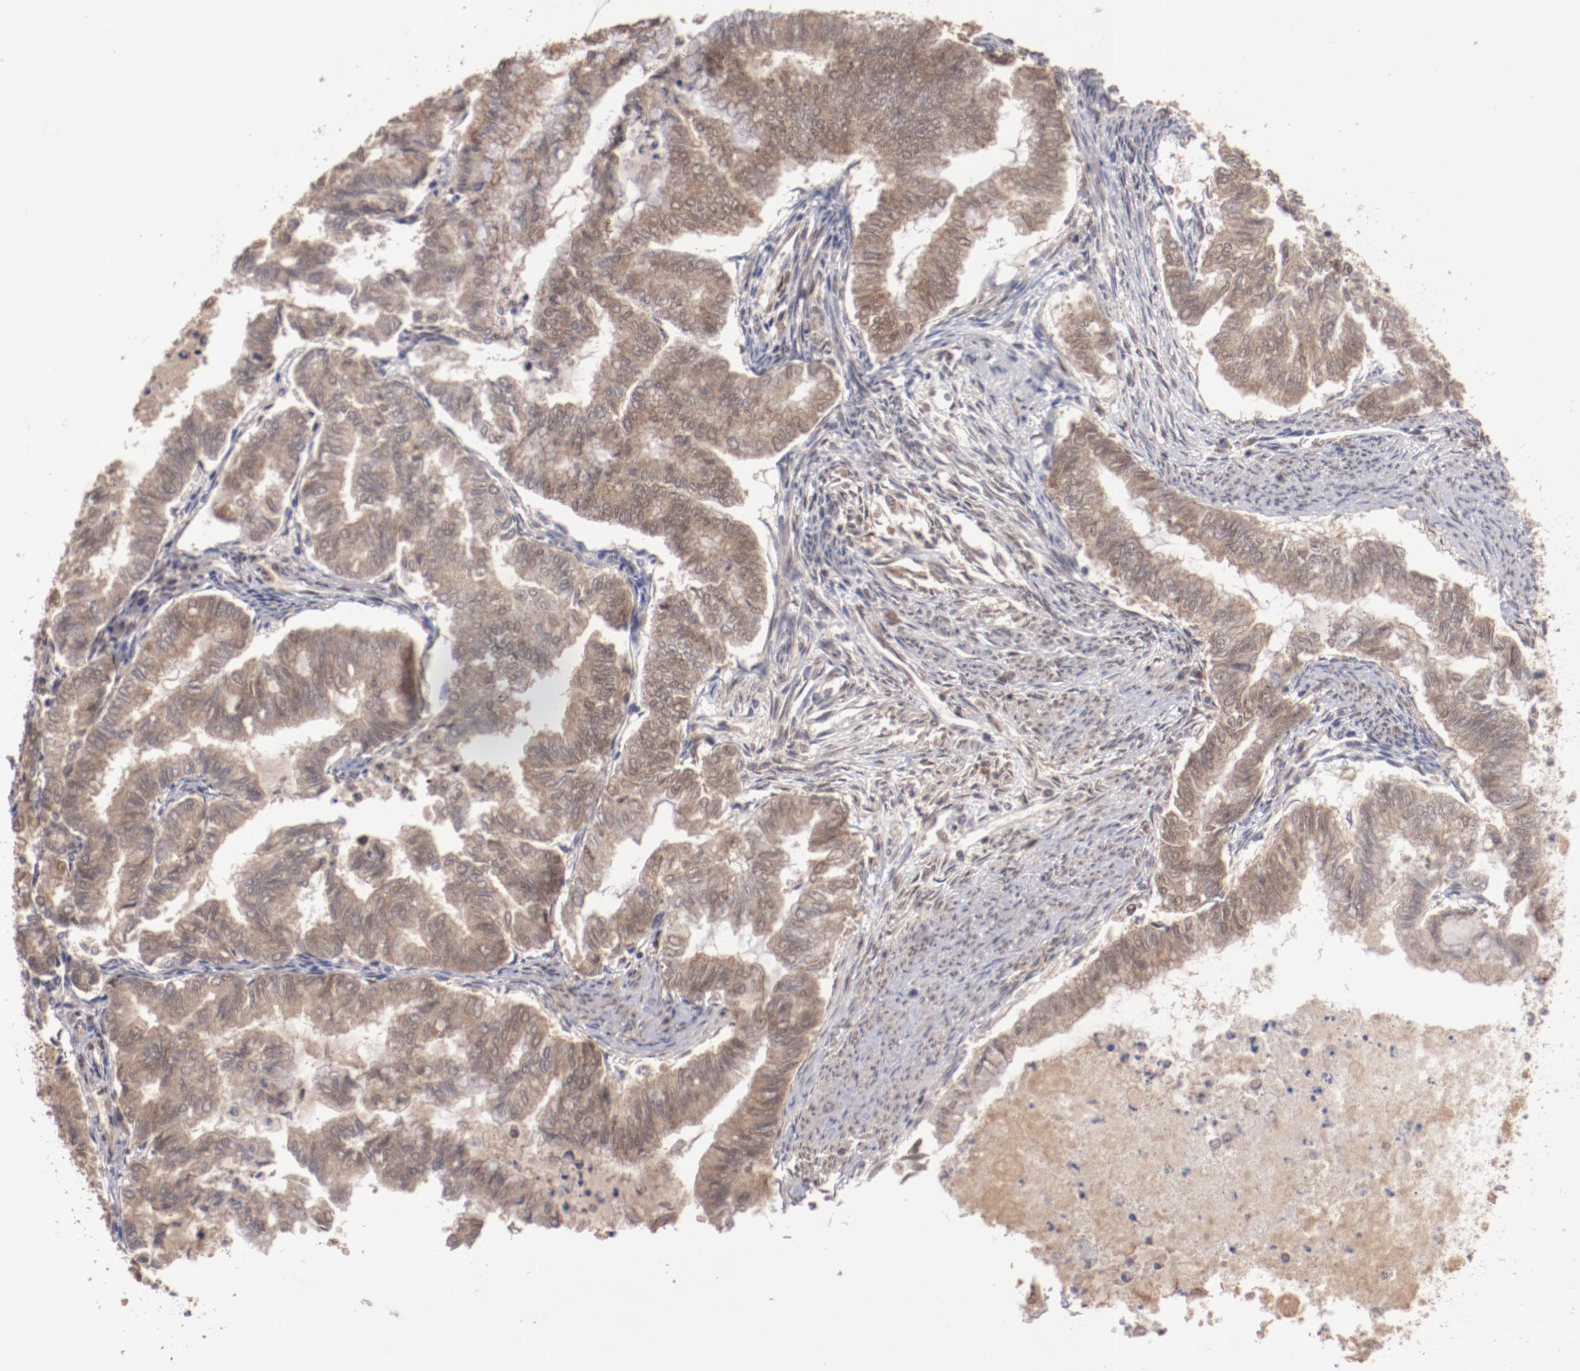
{"staining": {"intensity": "weak", "quantity": ">75%", "location": "cytoplasmic/membranous,nuclear"}, "tissue": "endometrial cancer", "cell_type": "Tumor cells", "image_type": "cancer", "snomed": [{"axis": "morphology", "description": "Adenocarcinoma, NOS"}, {"axis": "topography", "description": "Endometrium"}], "caption": "Endometrial cancer stained with a protein marker exhibits weak staining in tumor cells.", "gene": "CLOCK", "patient": {"sex": "female", "age": 79}}